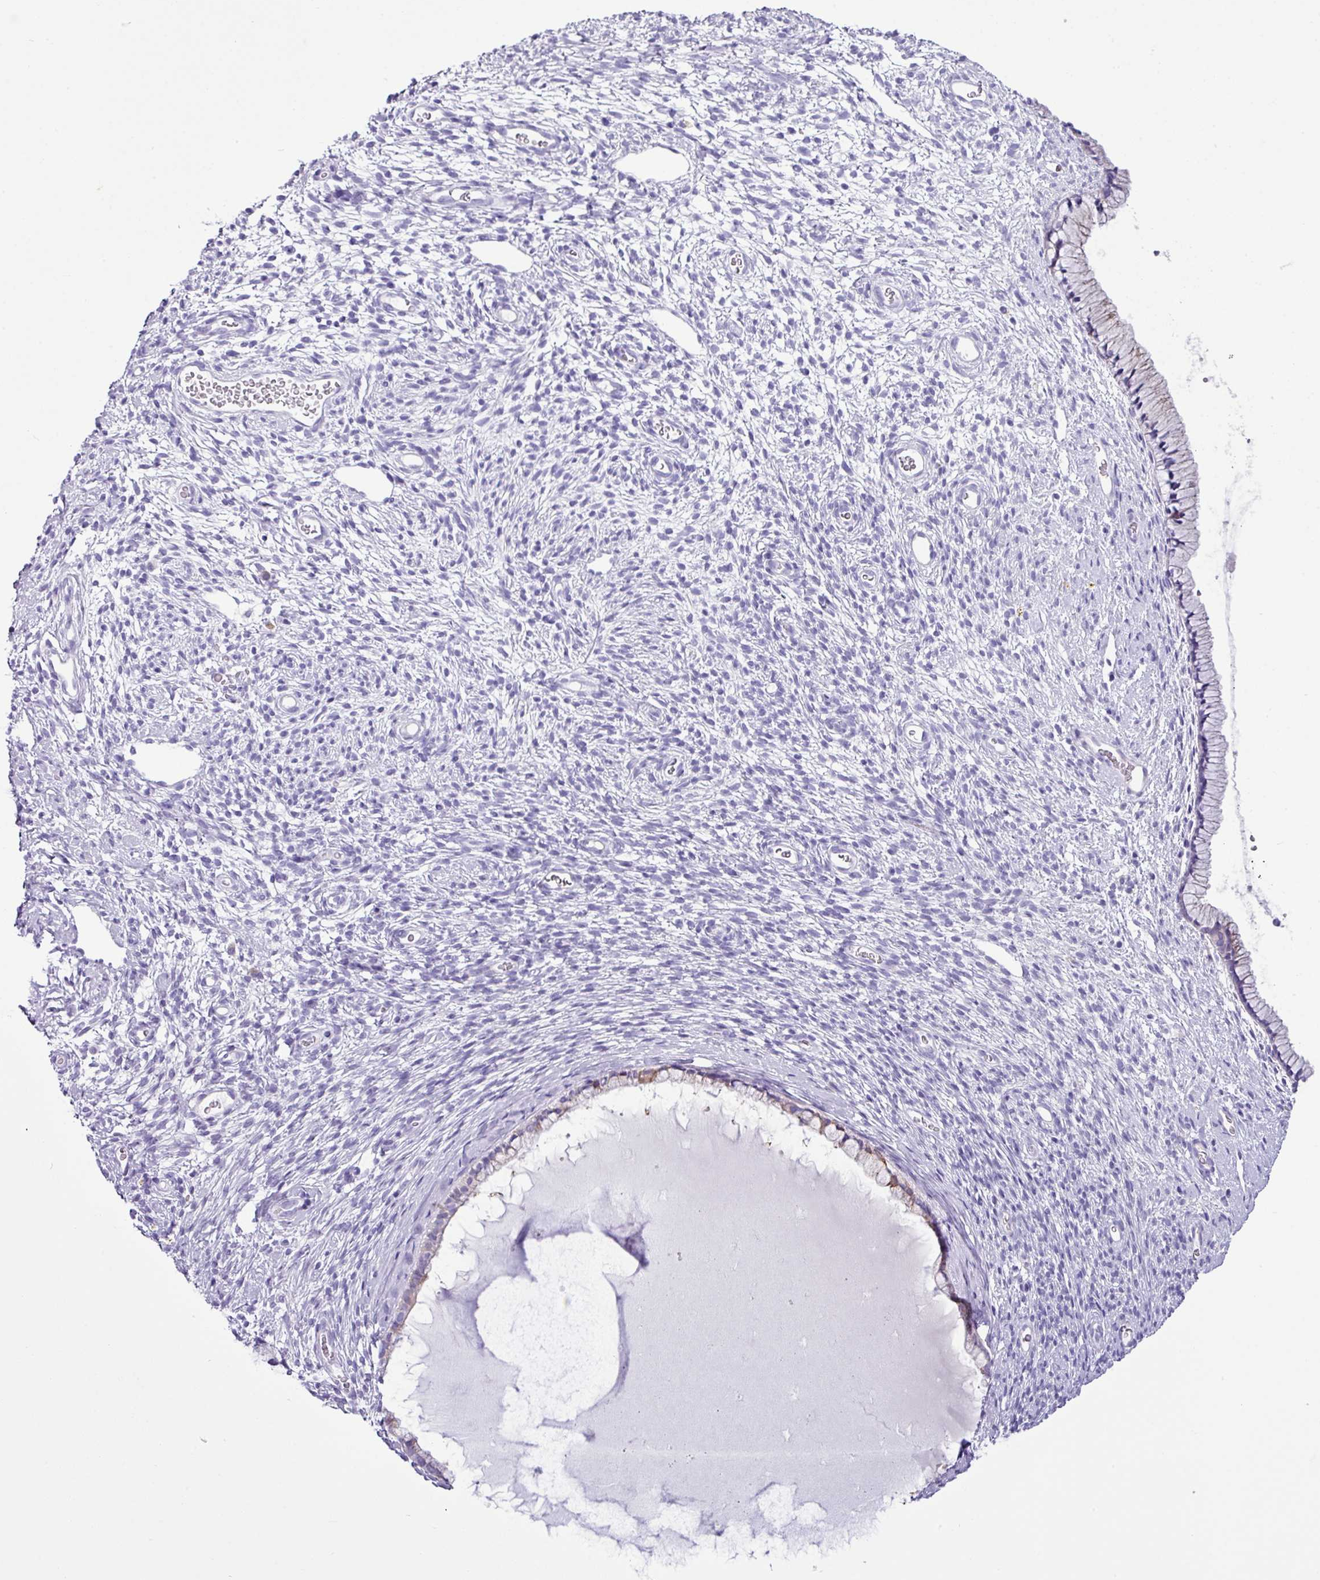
{"staining": {"intensity": "moderate", "quantity": "25%-75%", "location": "cytoplasmic/membranous"}, "tissue": "cervix", "cell_type": "Glandular cells", "image_type": "normal", "snomed": [{"axis": "morphology", "description": "Normal tissue, NOS"}, {"axis": "topography", "description": "Cervix"}], "caption": "Protein staining of normal cervix displays moderate cytoplasmic/membranous positivity in about 25%-75% of glandular cells.", "gene": "RGS21", "patient": {"sex": "female", "age": 76}}